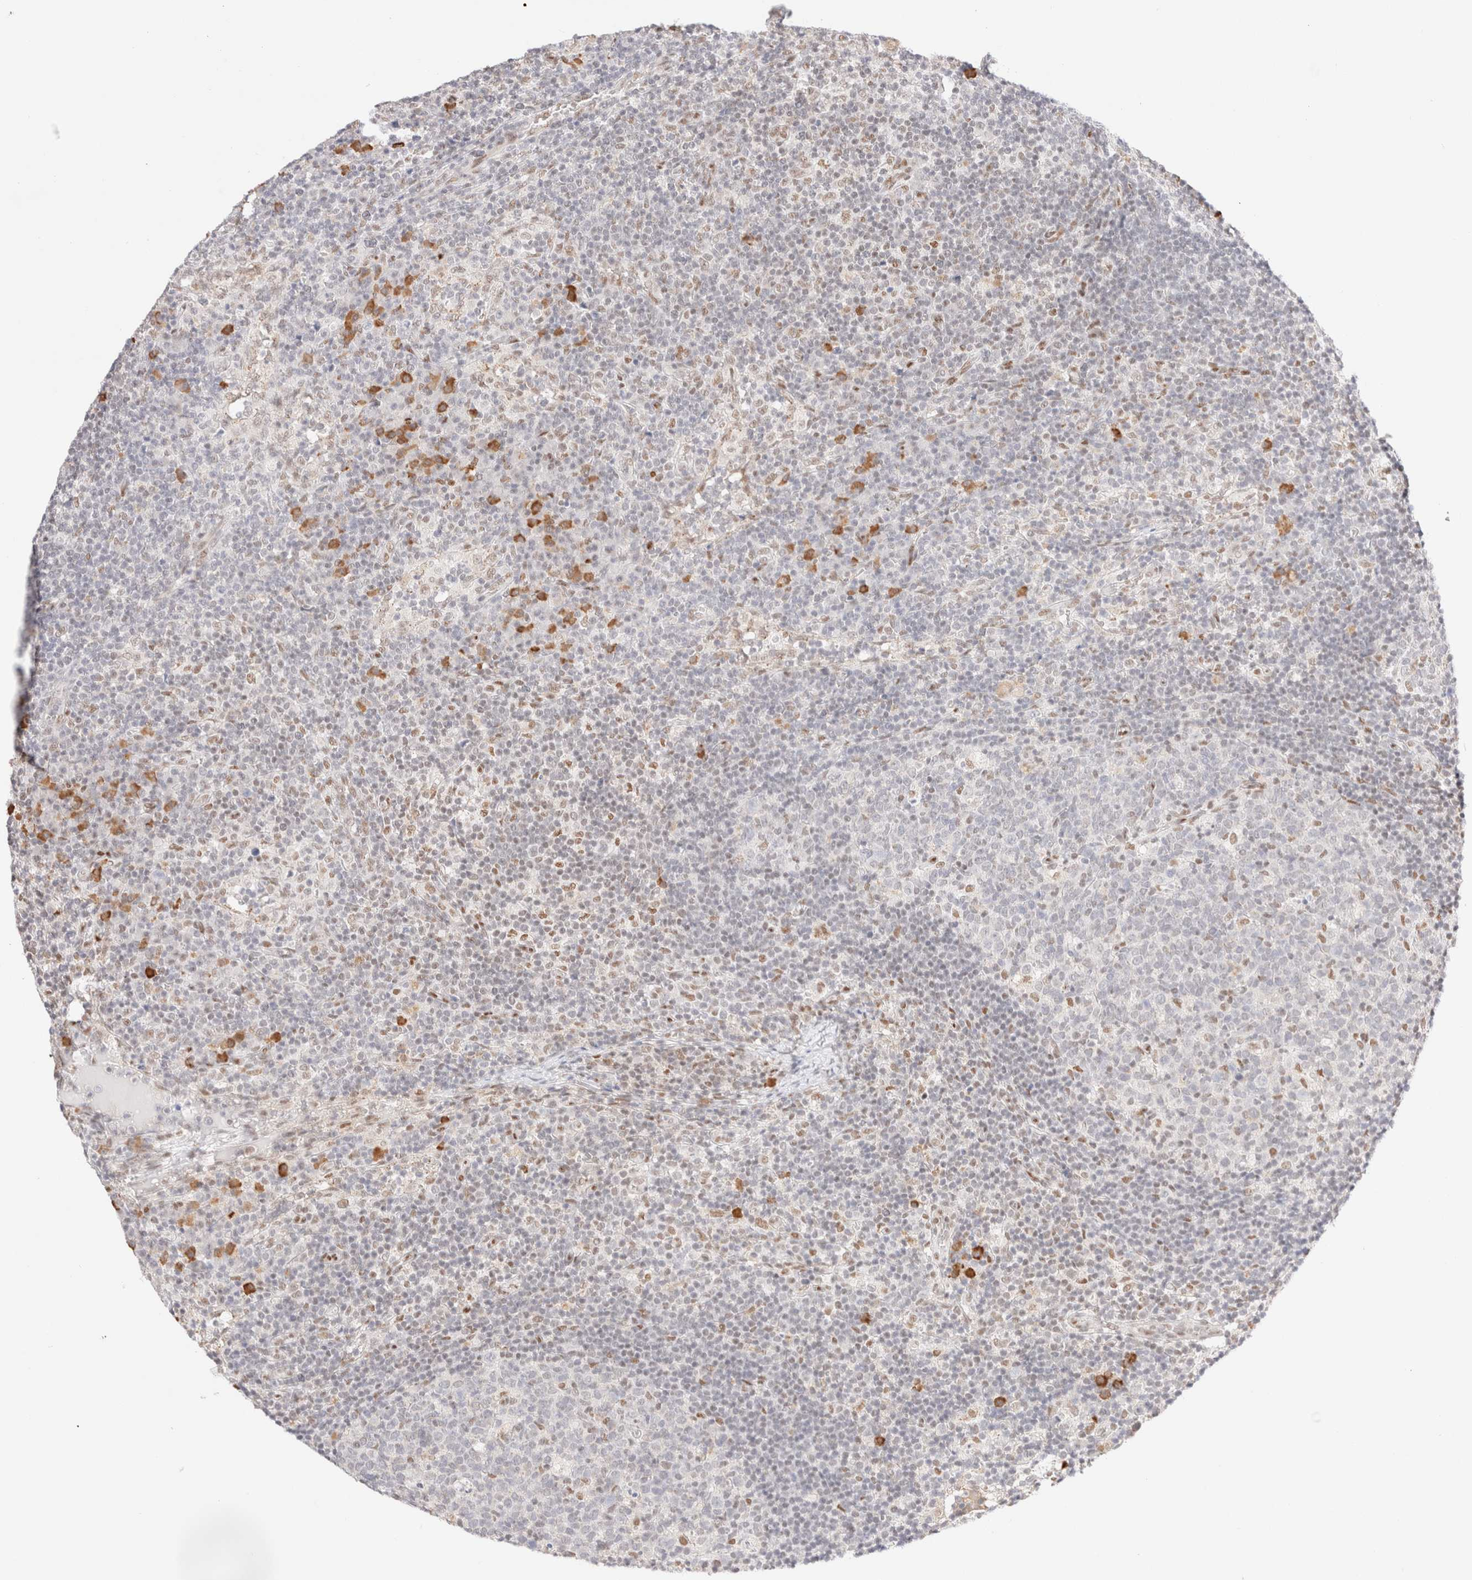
{"staining": {"intensity": "moderate", "quantity": "<25%", "location": "nuclear"}, "tissue": "lymph node", "cell_type": "Germinal center cells", "image_type": "normal", "snomed": [{"axis": "morphology", "description": "Normal tissue, NOS"}, {"axis": "morphology", "description": "Inflammation, NOS"}, {"axis": "topography", "description": "Lymph node"}], "caption": "Normal lymph node exhibits moderate nuclear staining in approximately <25% of germinal center cells, visualized by immunohistochemistry. Using DAB (brown) and hematoxylin (blue) stains, captured at high magnification using brightfield microscopy.", "gene": "CIC", "patient": {"sex": "male", "age": 55}}